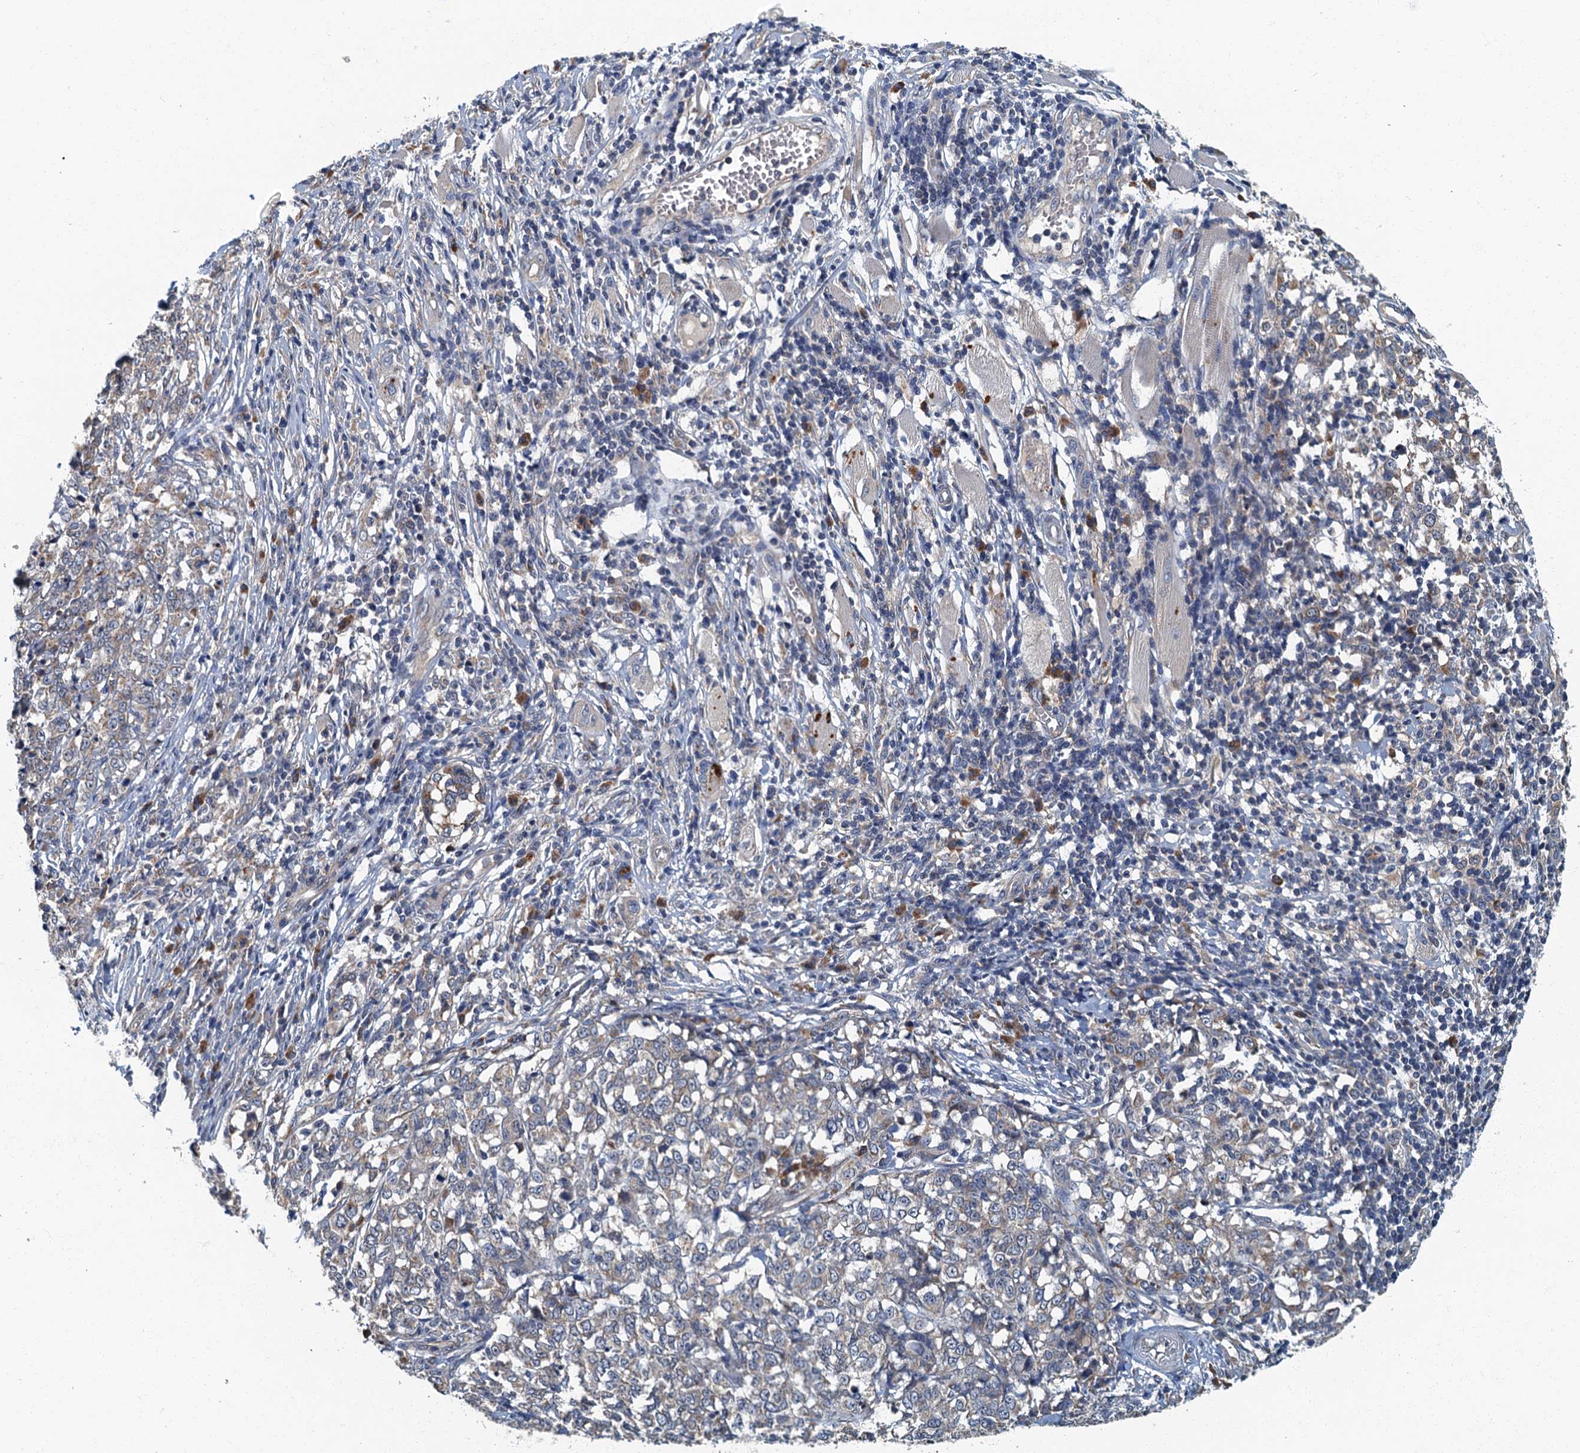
{"staining": {"intensity": "moderate", "quantity": "25%-75%", "location": "cytoplasmic/membranous"}, "tissue": "melanoma", "cell_type": "Tumor cells", "image_type": "cancer", "snomed": [{"axis": "morphology", "description": "Malignant melanoma, NOS"}, {"axis": "topography", "description": "Skin"}], "caption": "The immunohistochemical stain labels moderate cytoplasmic/membranous staining in tumor cells of melanoma tissue.", "gene": "DDX49", "patient": {"sex": "female", "age": 72}}